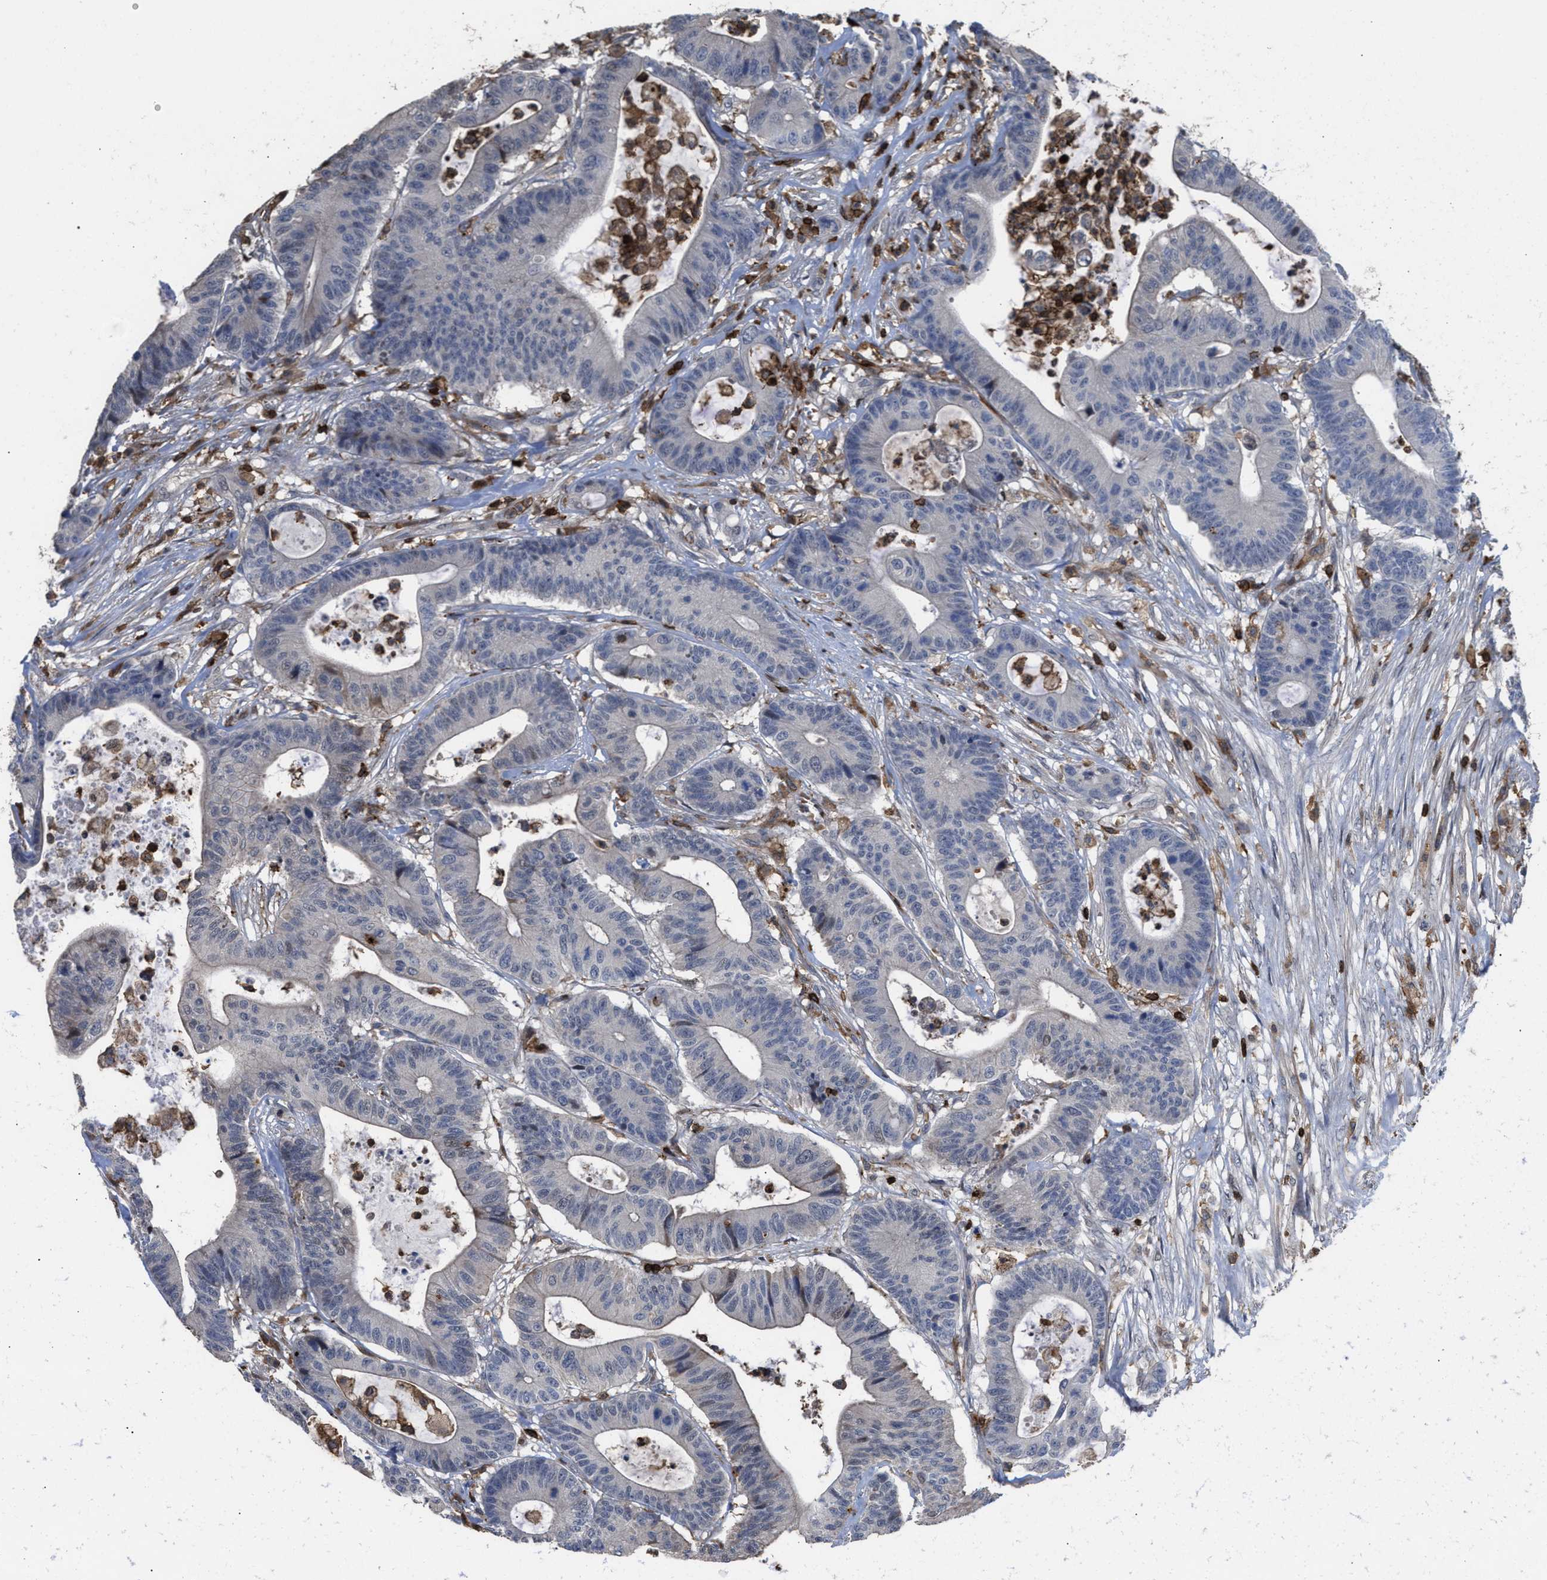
{"staining": {"intensity": "weak", "quantity": "<25%", "location": "cytoplasmic/membranous"}, "tissue": "colorectal cancer", "cell_type": "Tumor cells", "image_type": "cancer", "snomed": [{"axis": "morphology", "description": "Adenocarcinoma, NOS"}, {"axis": "topography", "description": "Colon"}], "caption": "A micrograph of human adenocarcinoma (colorectal) is negative for staining in tumor cells. (IHC, brightfield microscopy, high magnification).", "gene": "PTPRE", "patient": {"sex": "female", "age": 84}}